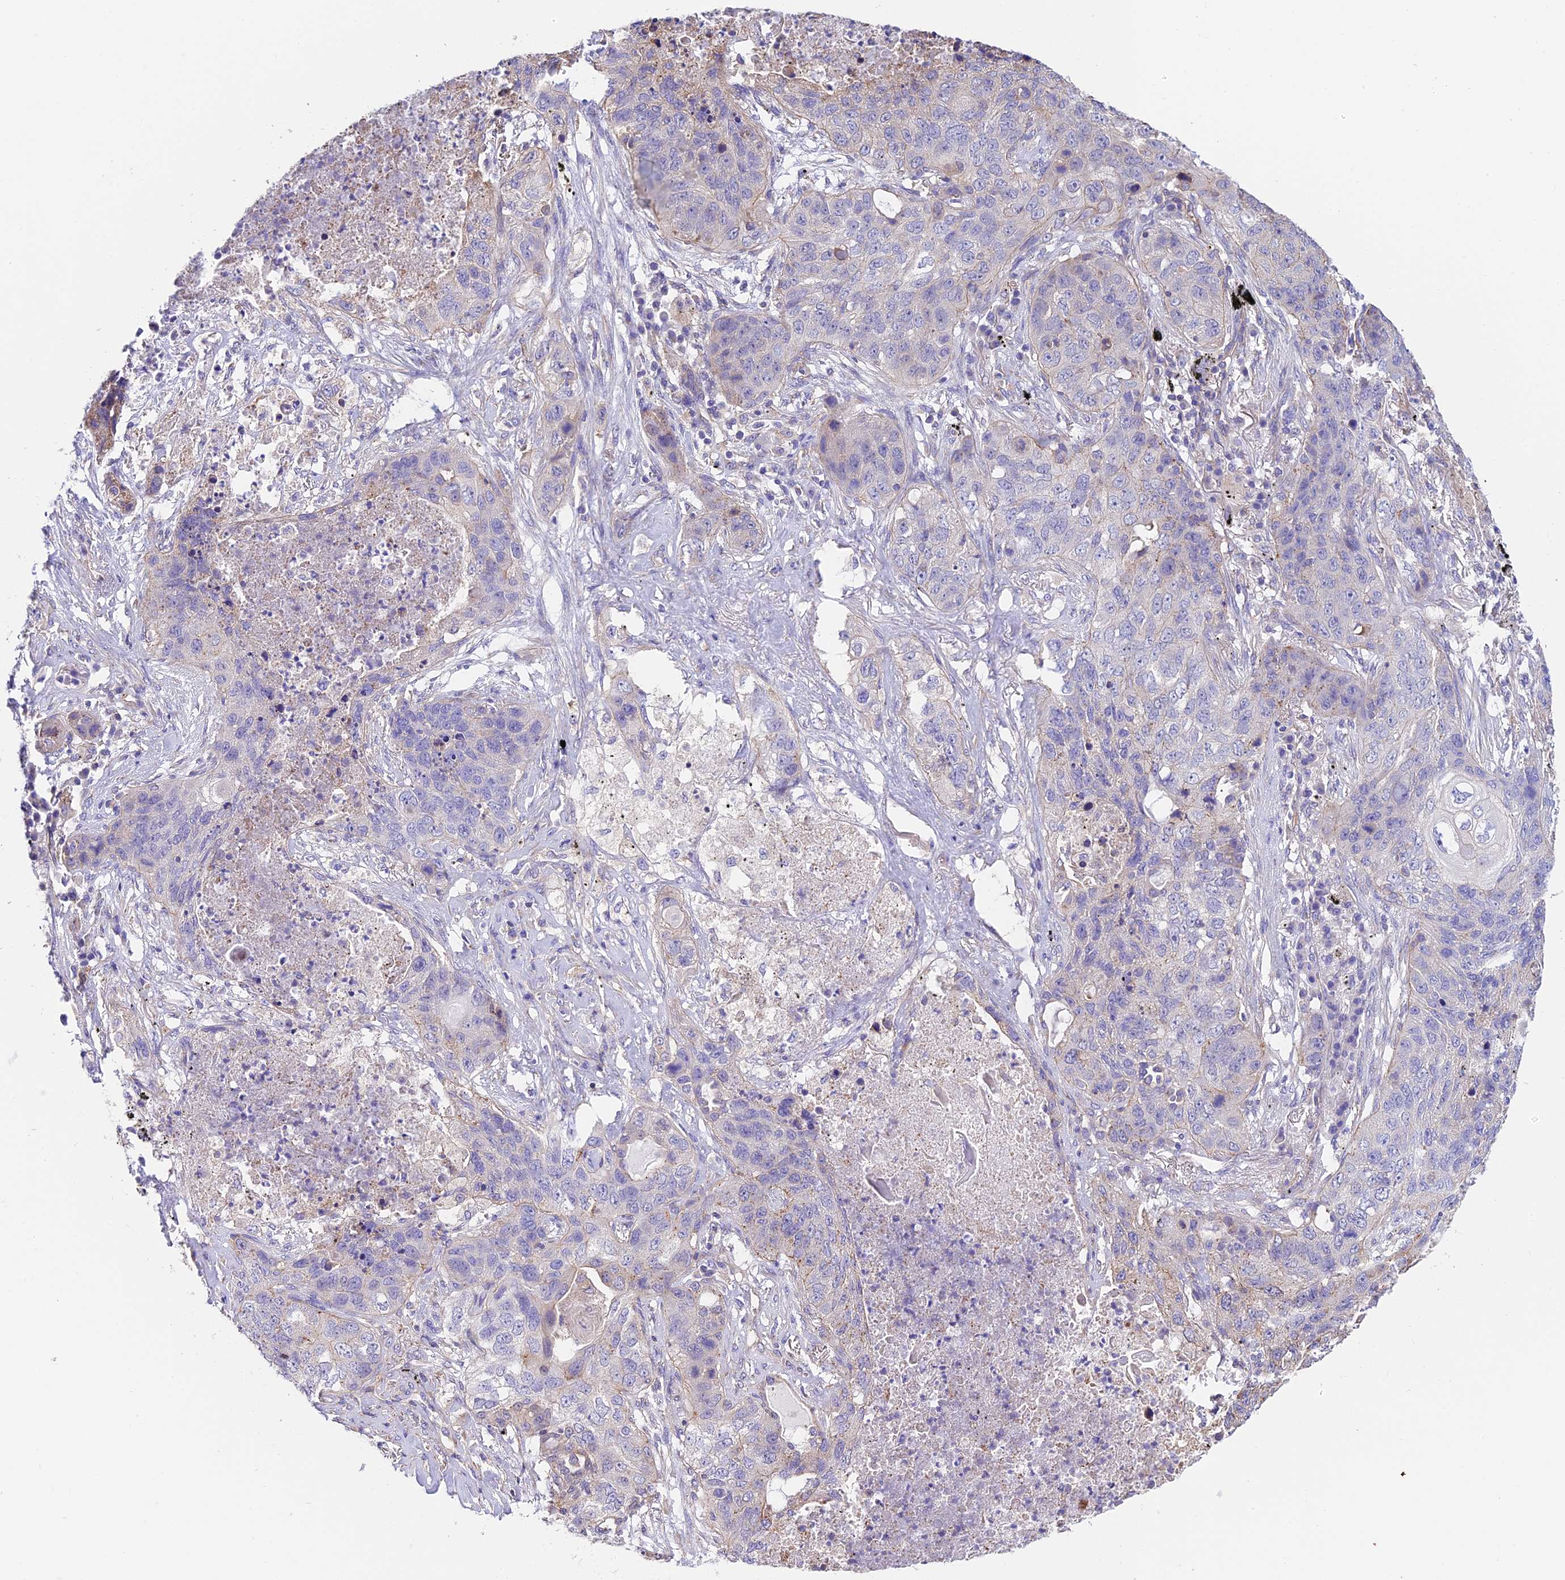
{"staining": {"intensity": "moderate", "quantity": "<25%", "location": "cytoplasmic/membranous"}, "tissue": "lung cancer", "cell_type": "Tumor cells", "image_type": "cancer", "snomed": [{"axis": "morphology", "description": "Squamous cell carcinoma, NOS"}, {"axis": "topography", "description": "Lung"}], "caption": "Immunohistochemical staining of human lung cancer exhibits moderate cytoplasmic/membranous protein positivity in approximately <25% of tumor cells. (DAB (3,3'-diaminobenzidine) IHC with brightfield microscopy, high magnification).", "gene": "QRFP", "patient": {"sex": "female", "age": 63}}